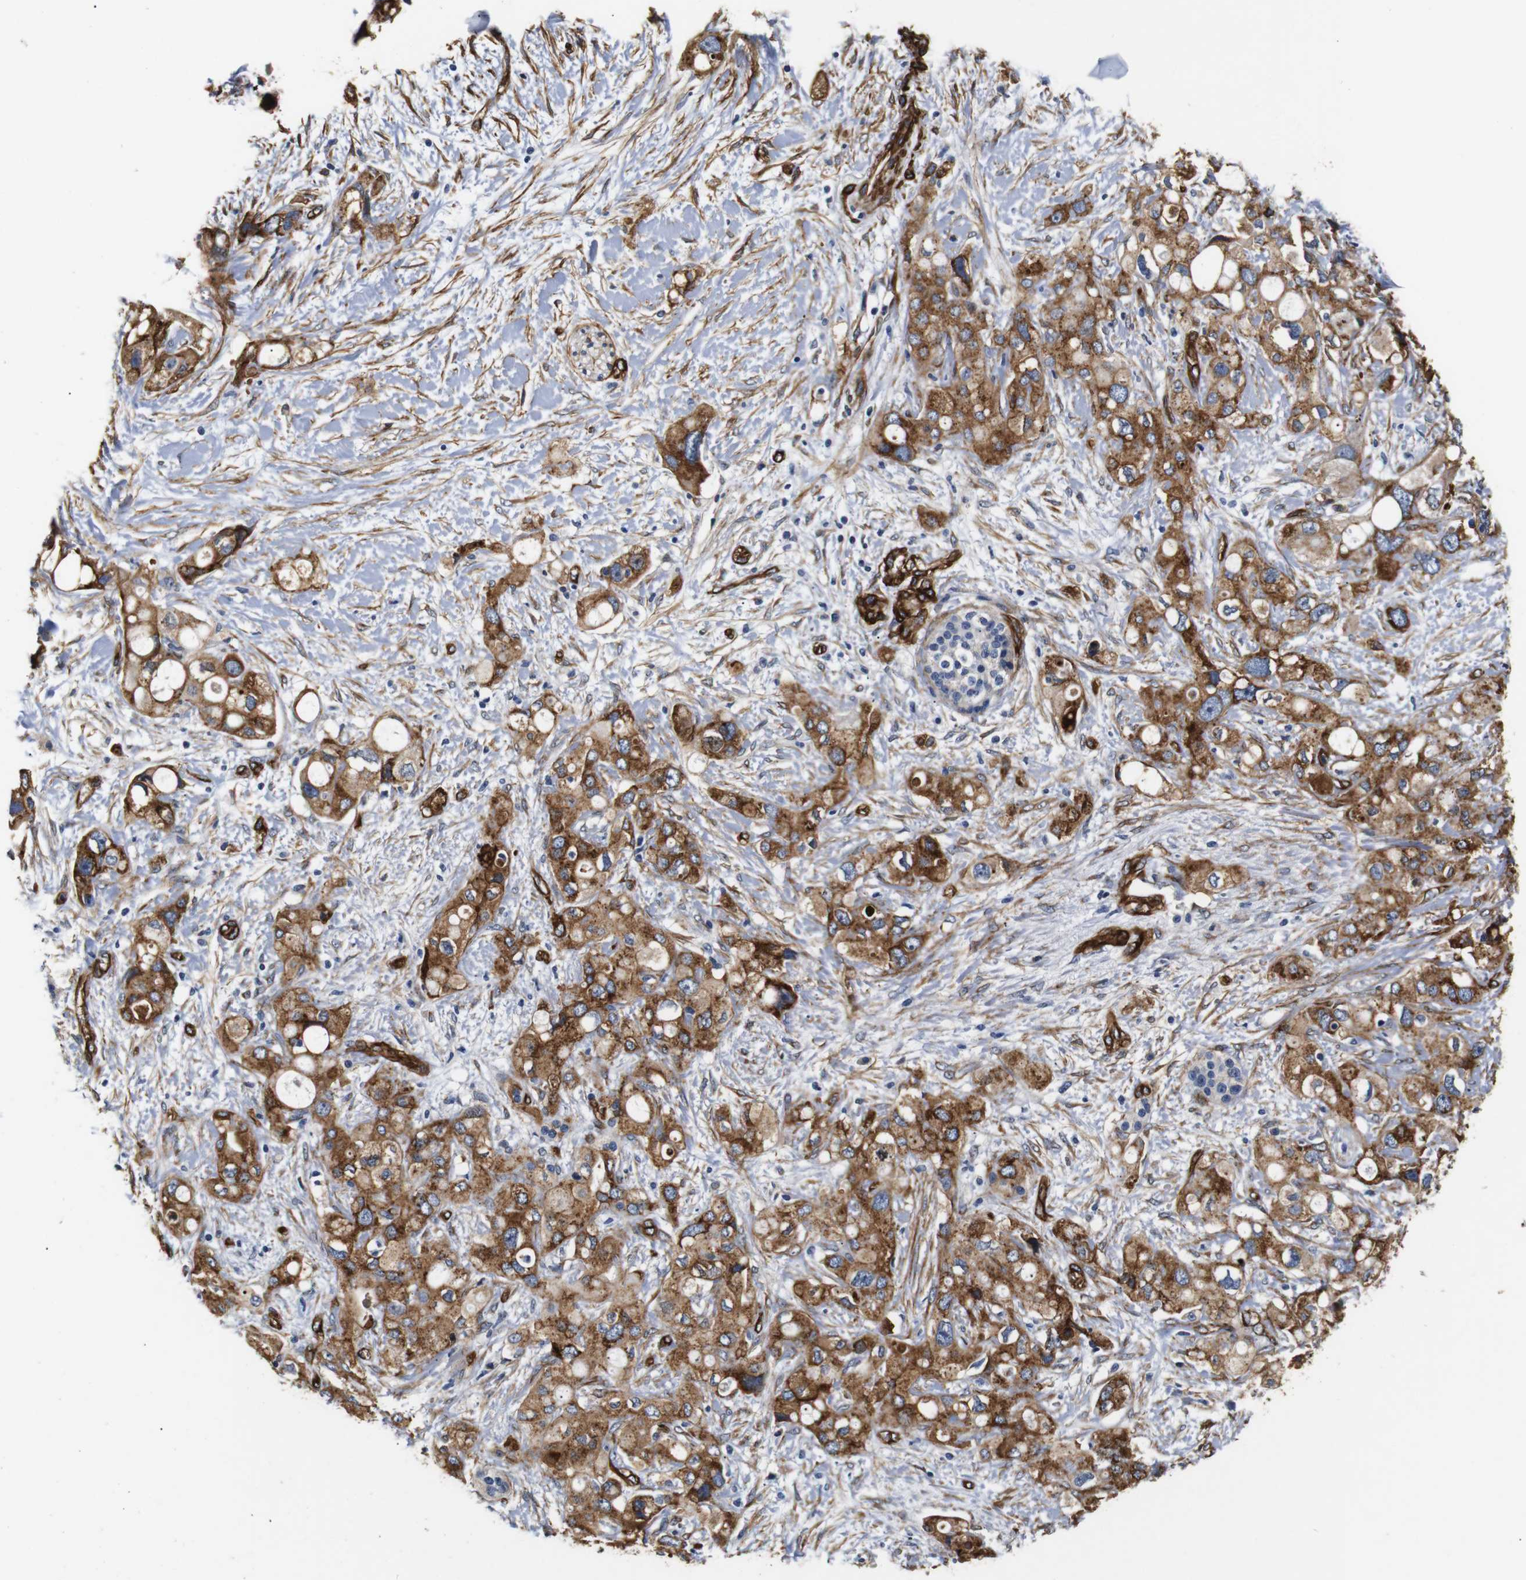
{"staining": {"intensity": "moderate", "quantity": ">75%", "location": "cytoplasmic/membranous"}, "tissue": "pancreatic cancer", "cell_type": "Tumor cells", "image_type": "cancer", "snomed": [{"axis": "morphology", "description": "Adenocarcinoma, NOS"}, {"axis": "topography", "description": "Pancreas"}], "caption": "An image of human pancreatic cancer stained for a protein demonstrates moderate cytoplasmic/membranous brown staining in tumor cells.", "gene": "CAV2", "patient": {"sex": "female", "age": 56}}